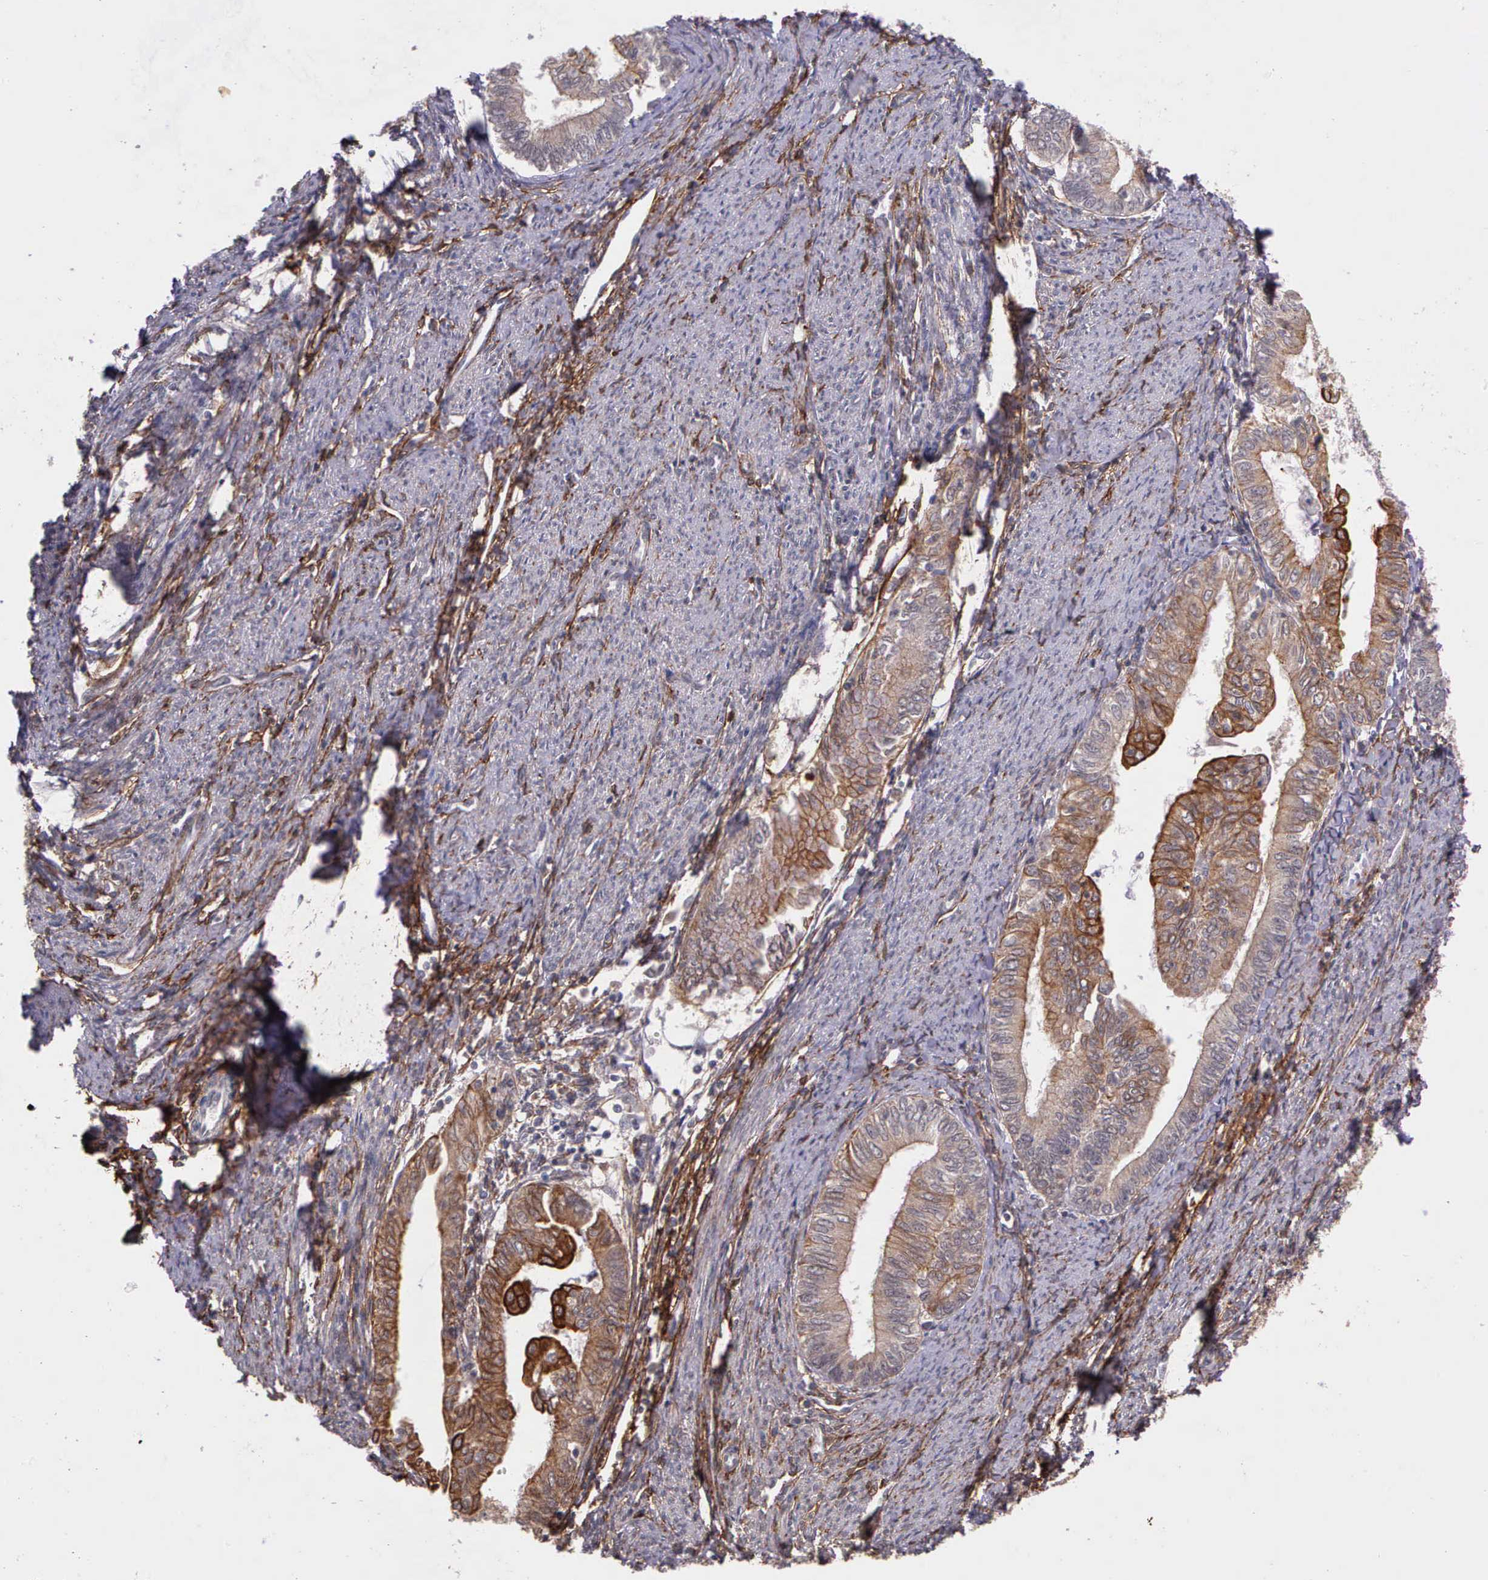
{"staining": {"intensity": "moderate", "quantity": "25%-75%", "location": "cytoplasmic/membranous"}, "tissue": "endometrial cancer", "cell_type": "Tumor cells", "image_type": "cancer", "snomed": [{"axis": "morphology", "description": "Adenocarcinoma, NOS"}, {"axis": "topography", "description": "Endometrium"}], "caption": "Adenocarcinoma (endometrial) was stained to show a protein in brown. There is medium levels of moderate cytoplasmic/membranous positivity in about 25%-75% of tumor cells. The staining was performed using DAB (3,3'-diaminobenzidine) to visualize the protein expression in brown, while the nuclei were stained in blue with hematoxylin (Magnification: 20x).", "gene": "PRICKLE3", "patient": {"sex": "female", "age": 66}}